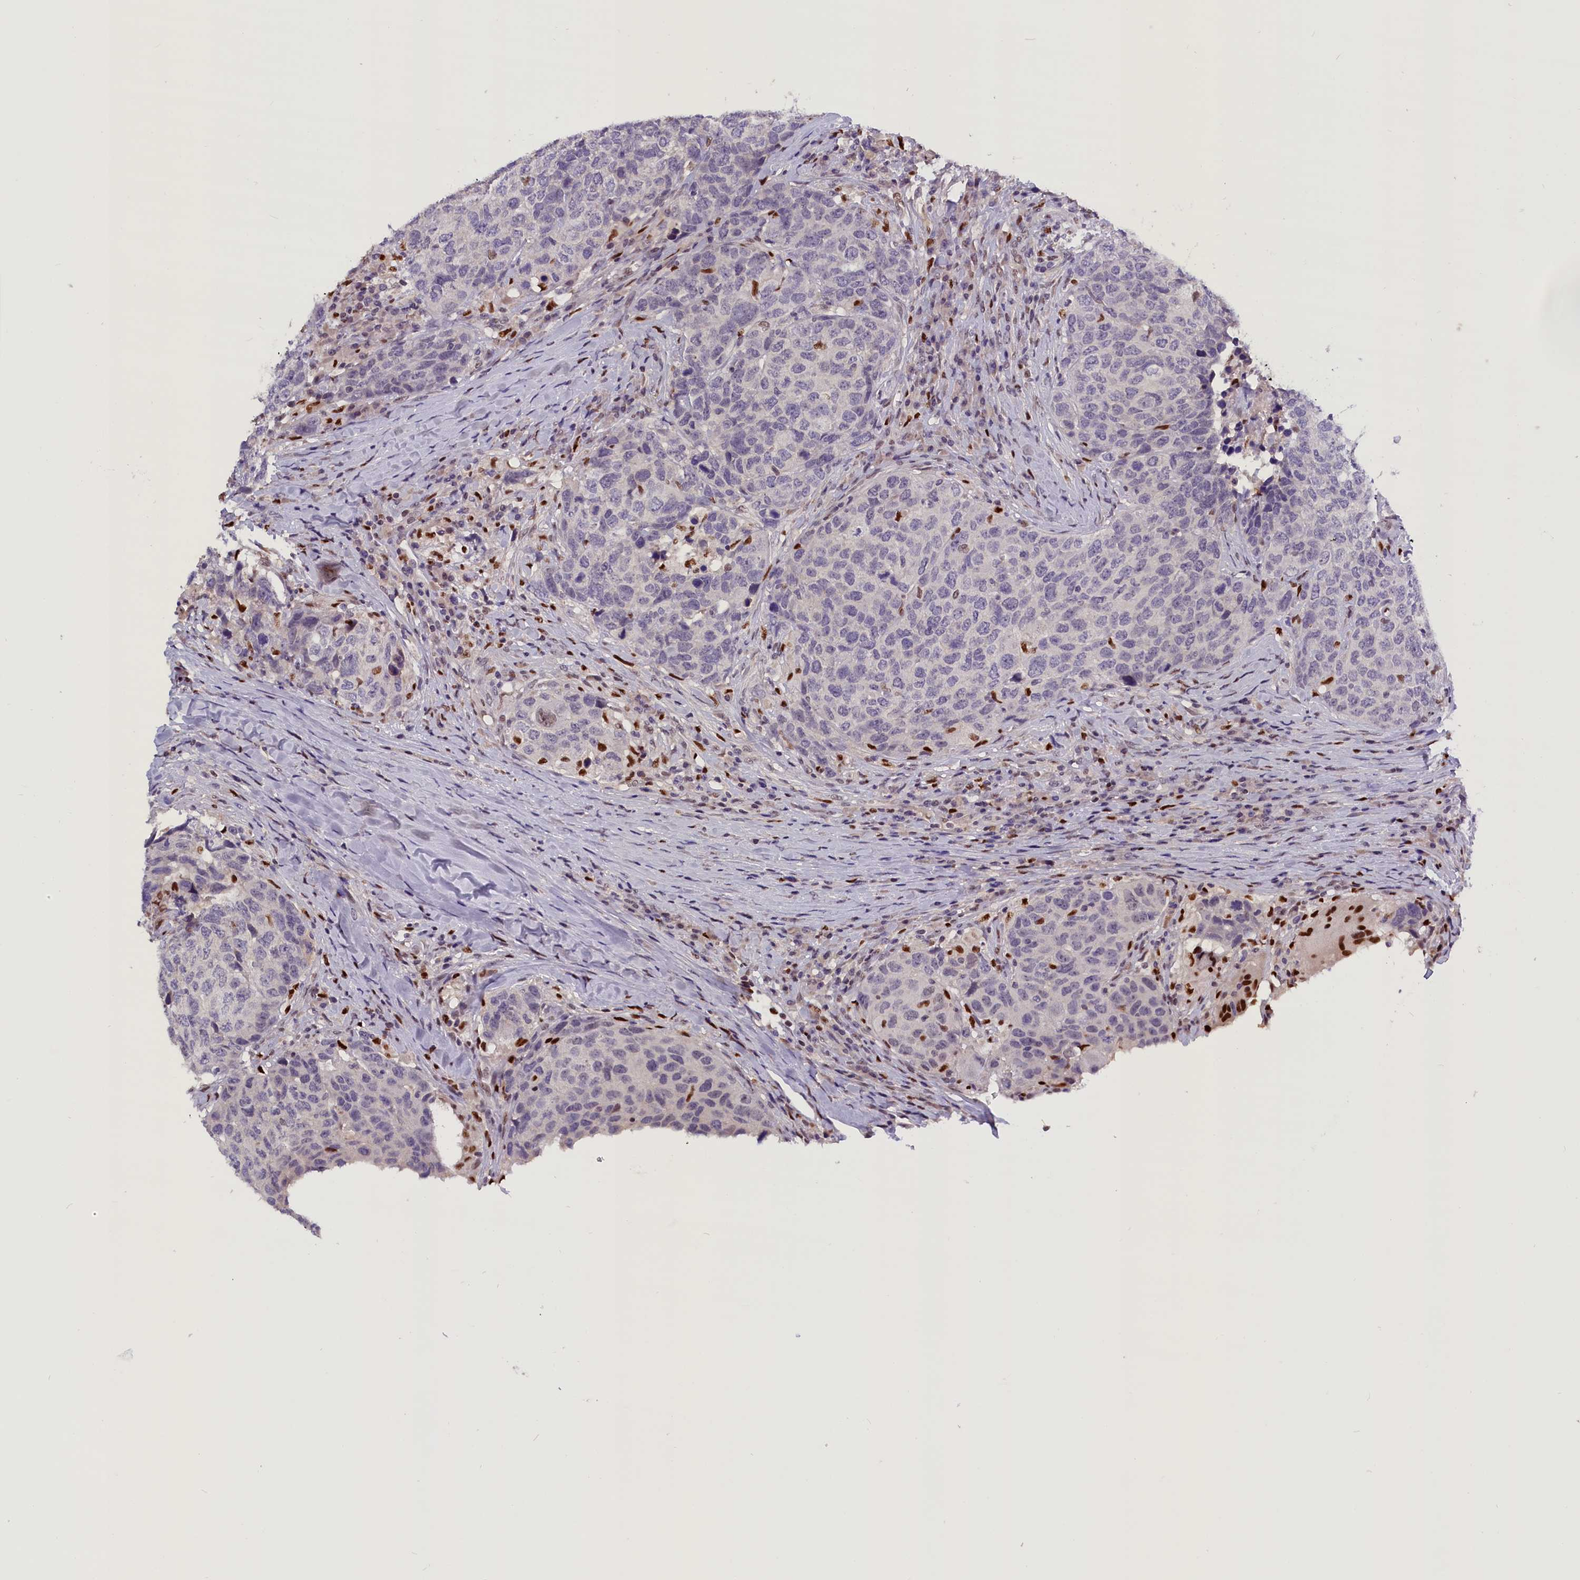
{"staining": {"intensity": "negative", "quantity": "none", "location": "none"}, "tissue": "head and neck cancer", "cell_type": "Tumor cells", "image_type": "cancer", "snomed": [{"axis": "morphology", "description": "Squamous cell carcinoma, NOS"}, {"axis": "topography", "description": "Head-Neck"}], "caption": "Human head and neck cancer stained for a protein using immunohistochemistry (IHC) reveals no positivity in tumor cells.", "gene": "BTBD9", "patient": {"sex": "male", "age": 66}}